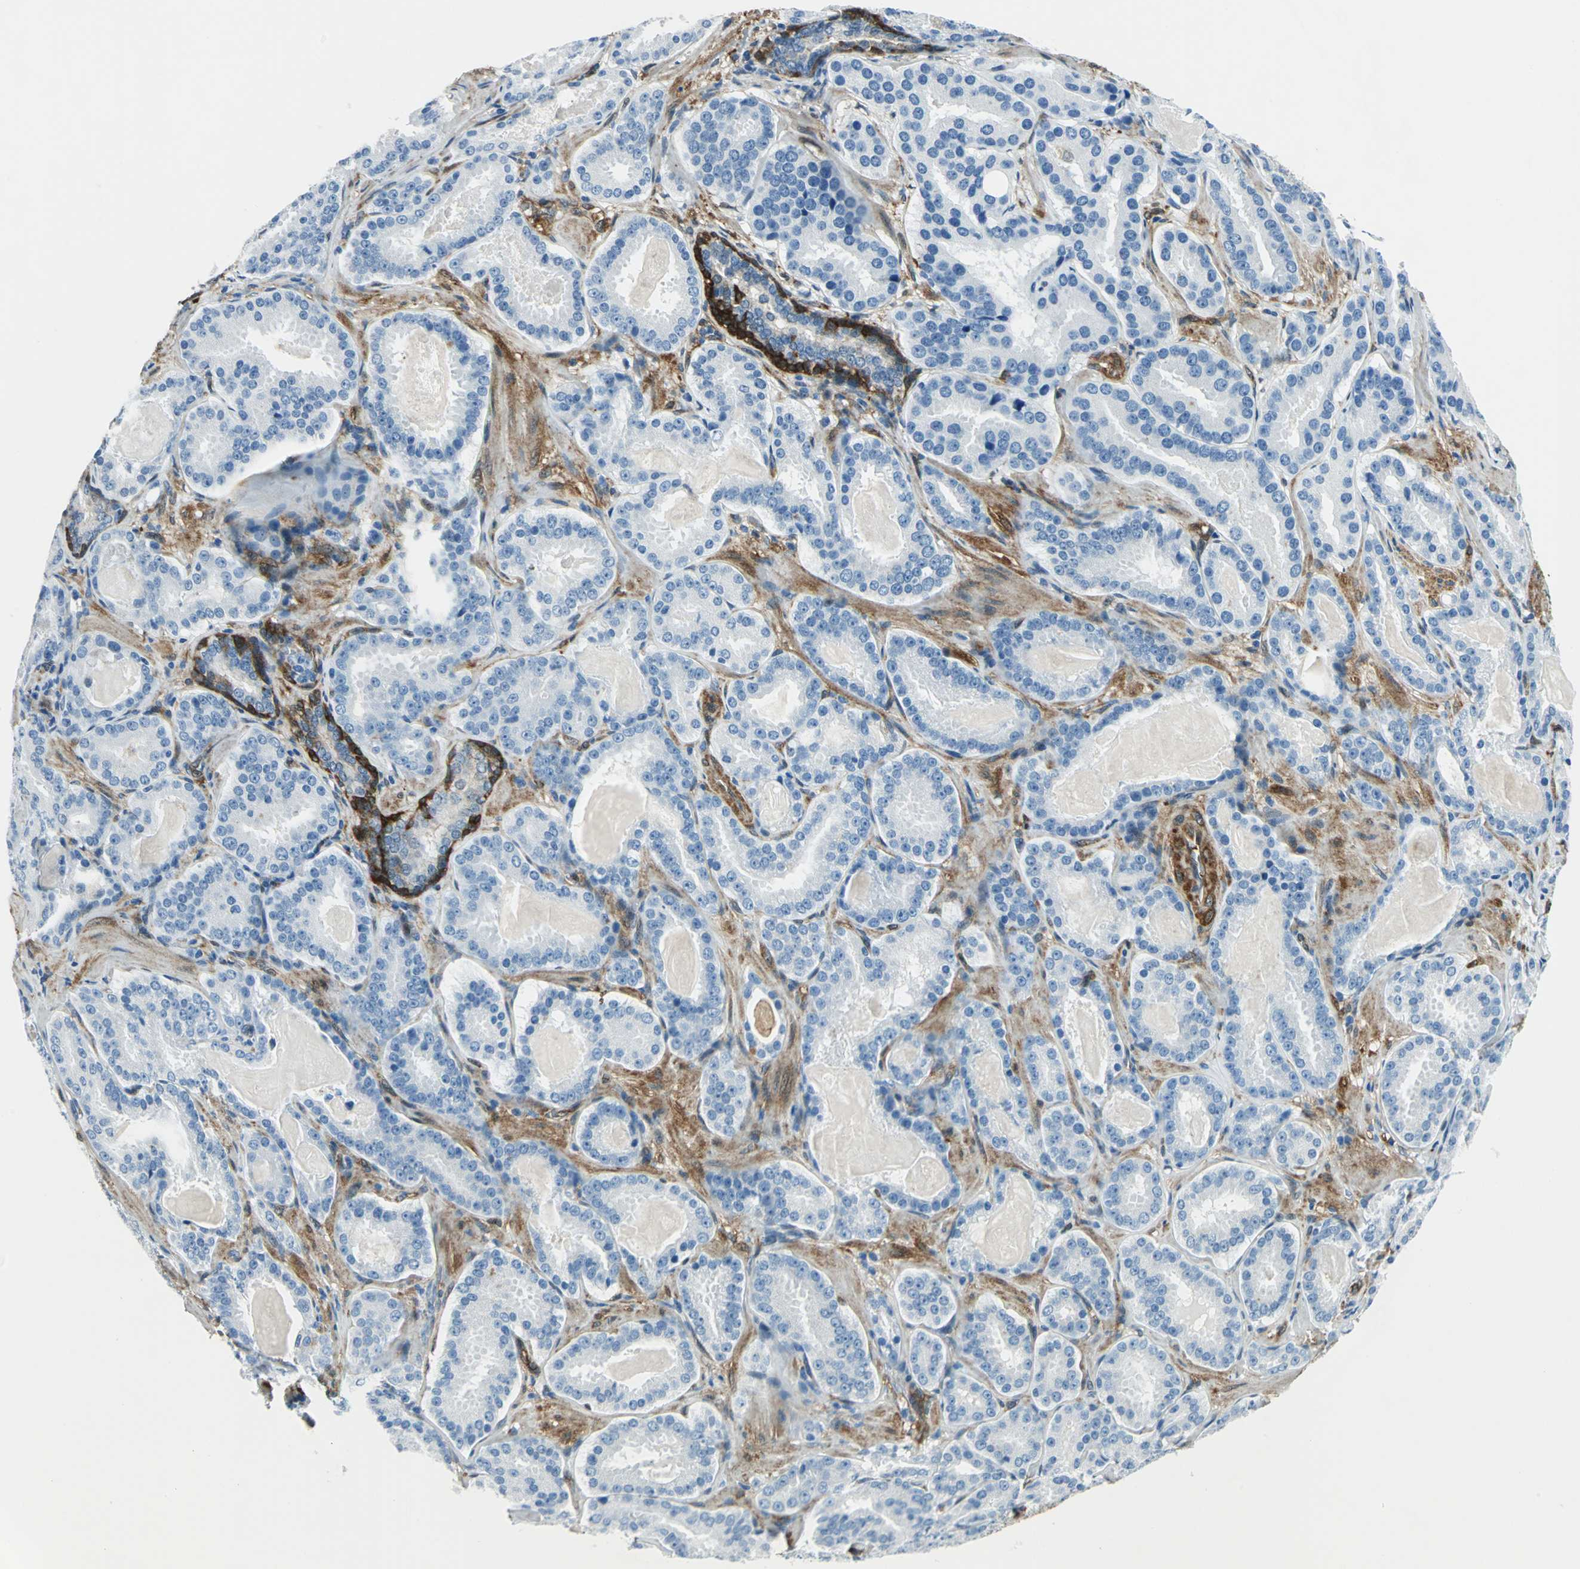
{"staining": {"intensity": "strong", "quantity": "<25%", "location": "cytoplasmic/membranous"}, "tissue": "prostate cancer", "cell_type": "Tumor cells", "image_type": "cancer", "snomed": [{"axis": "morphology", "description": "Adenocarcinoma, Low grade"}, {"axis": "topography", "description": "Prostate"}], "caption": "Immunohistochemical staining of human low-grade adenocarcinoma (prostate) demonstrates medium levels of strong cytoplasmic/membranous expression in approximately <25% of tumor cells.", "gene": "HSPB1", "patient": {"sex": "male", "age": 59}}